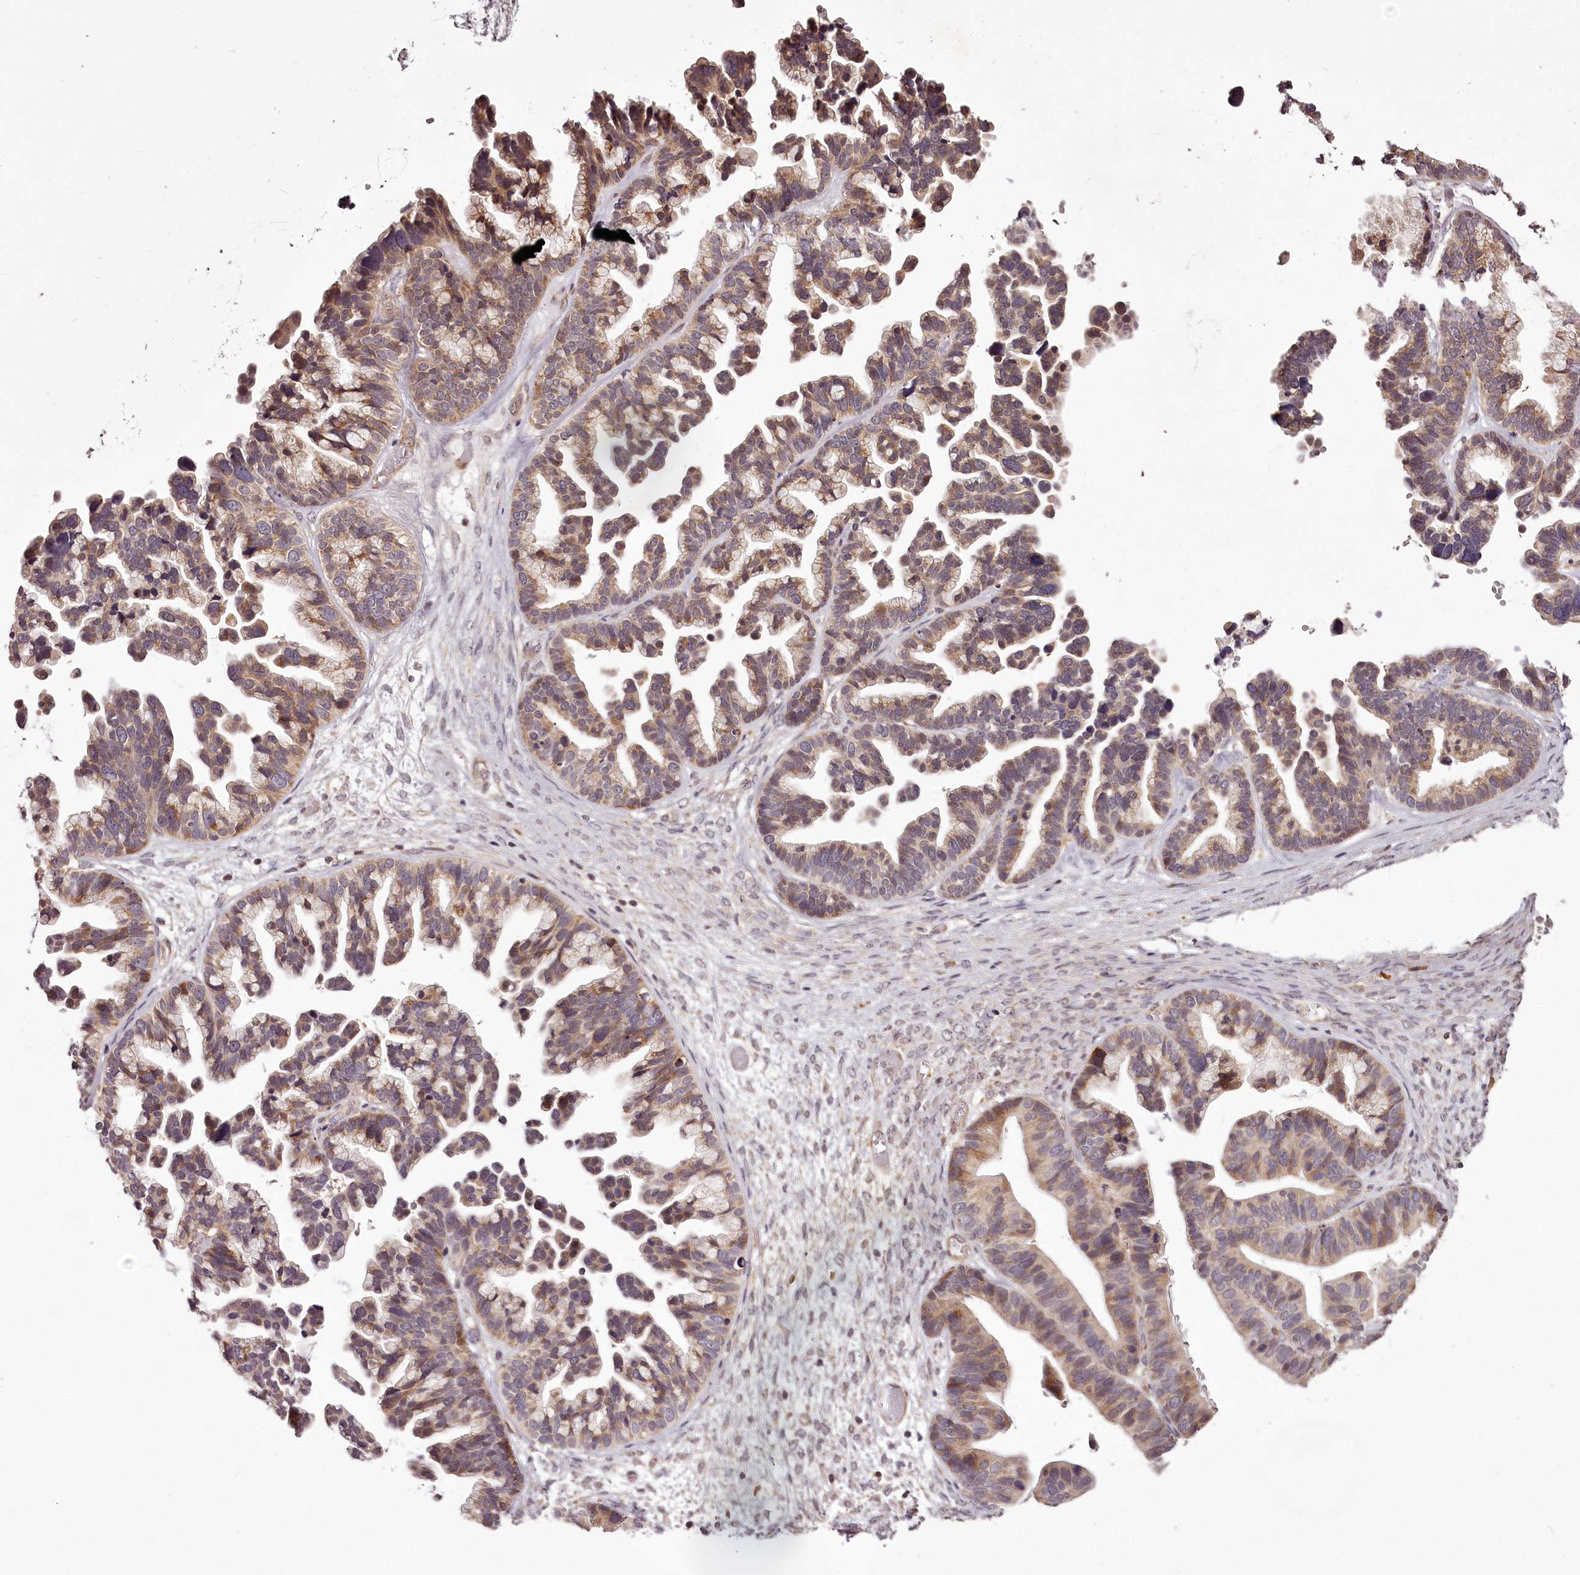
{"staining": {"intensity": "weak", "quantity": "25%-75%", "location": "cytoplasmic/membranous"}, "tissue": "ovarian cancer", "cell_type": "Tumor cells", "image_type": "cancer", "snomed": [{"axis": "morphology", "description": "Cystadenocarcinoma, serous, NOS"}, {"axis": "topography", "description": "Ovary"}], "caption": "Ovarian serous cystadenocarcinoma stained for a protein (brown) exhibits weak cytoplasmic/membranous positive positivity in approximately 25%-75% of tumor cells.", "gene": "CCDC92", "patient": {"sex": "female", "age": 56}}